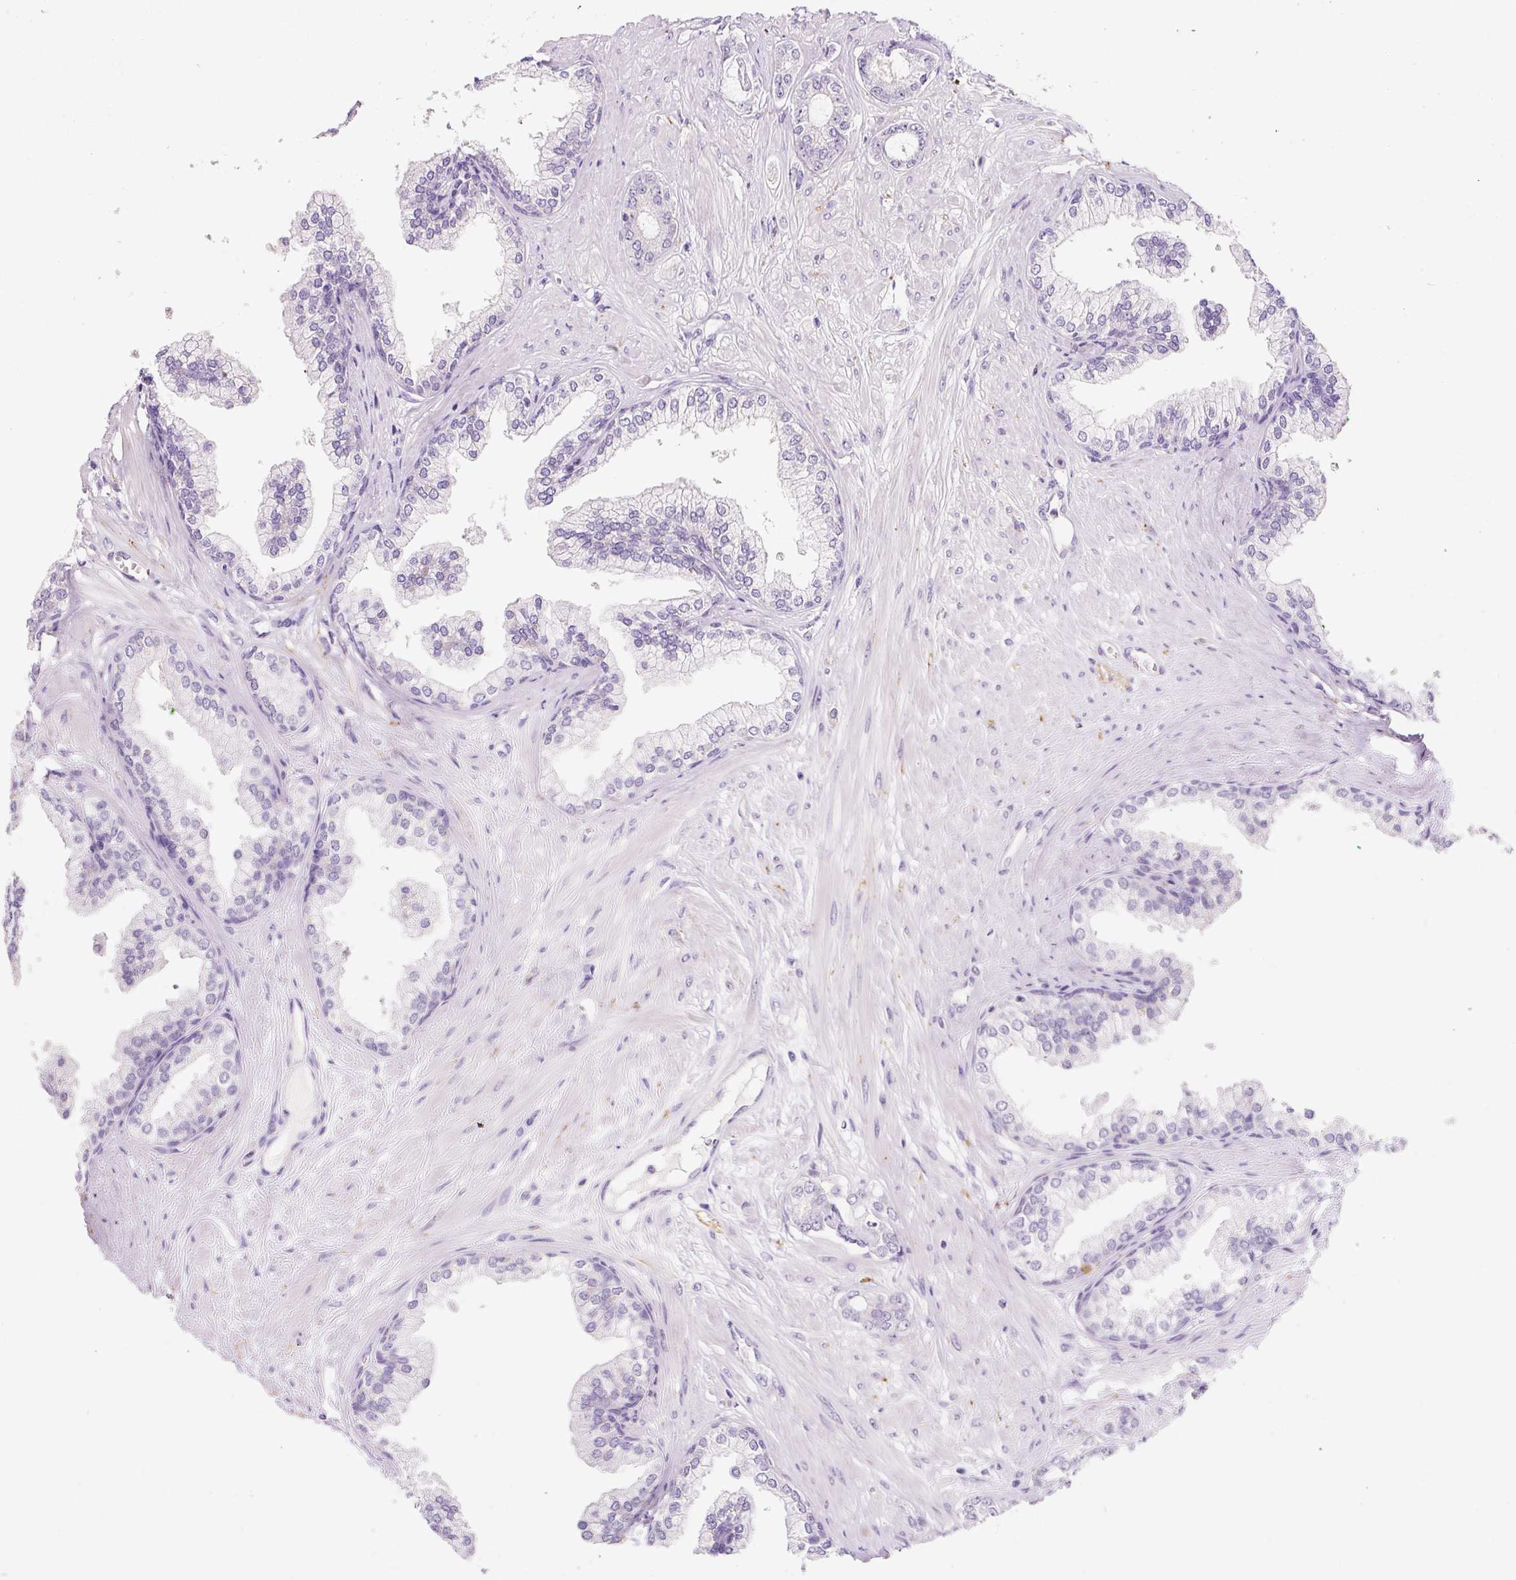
{"staining": {"intensity": "negative", "quantity": "none", "location": "none"}, "tissue": "prostate cancer", "cell_type": "Tumor cells", "image_type": "cancer", "snomed": [{"axis": "morphology", "description": "Adenocarcinoma, Low grade"}, {"axis": "topography", "description": "Prostate"}], "caption": "Protein analysis of prostate adenocarcinoma (low-grade) reveals no significant positivity in tumor cells.", "gene": "SYP", "patient": {"sex": "male", "age": 60}}